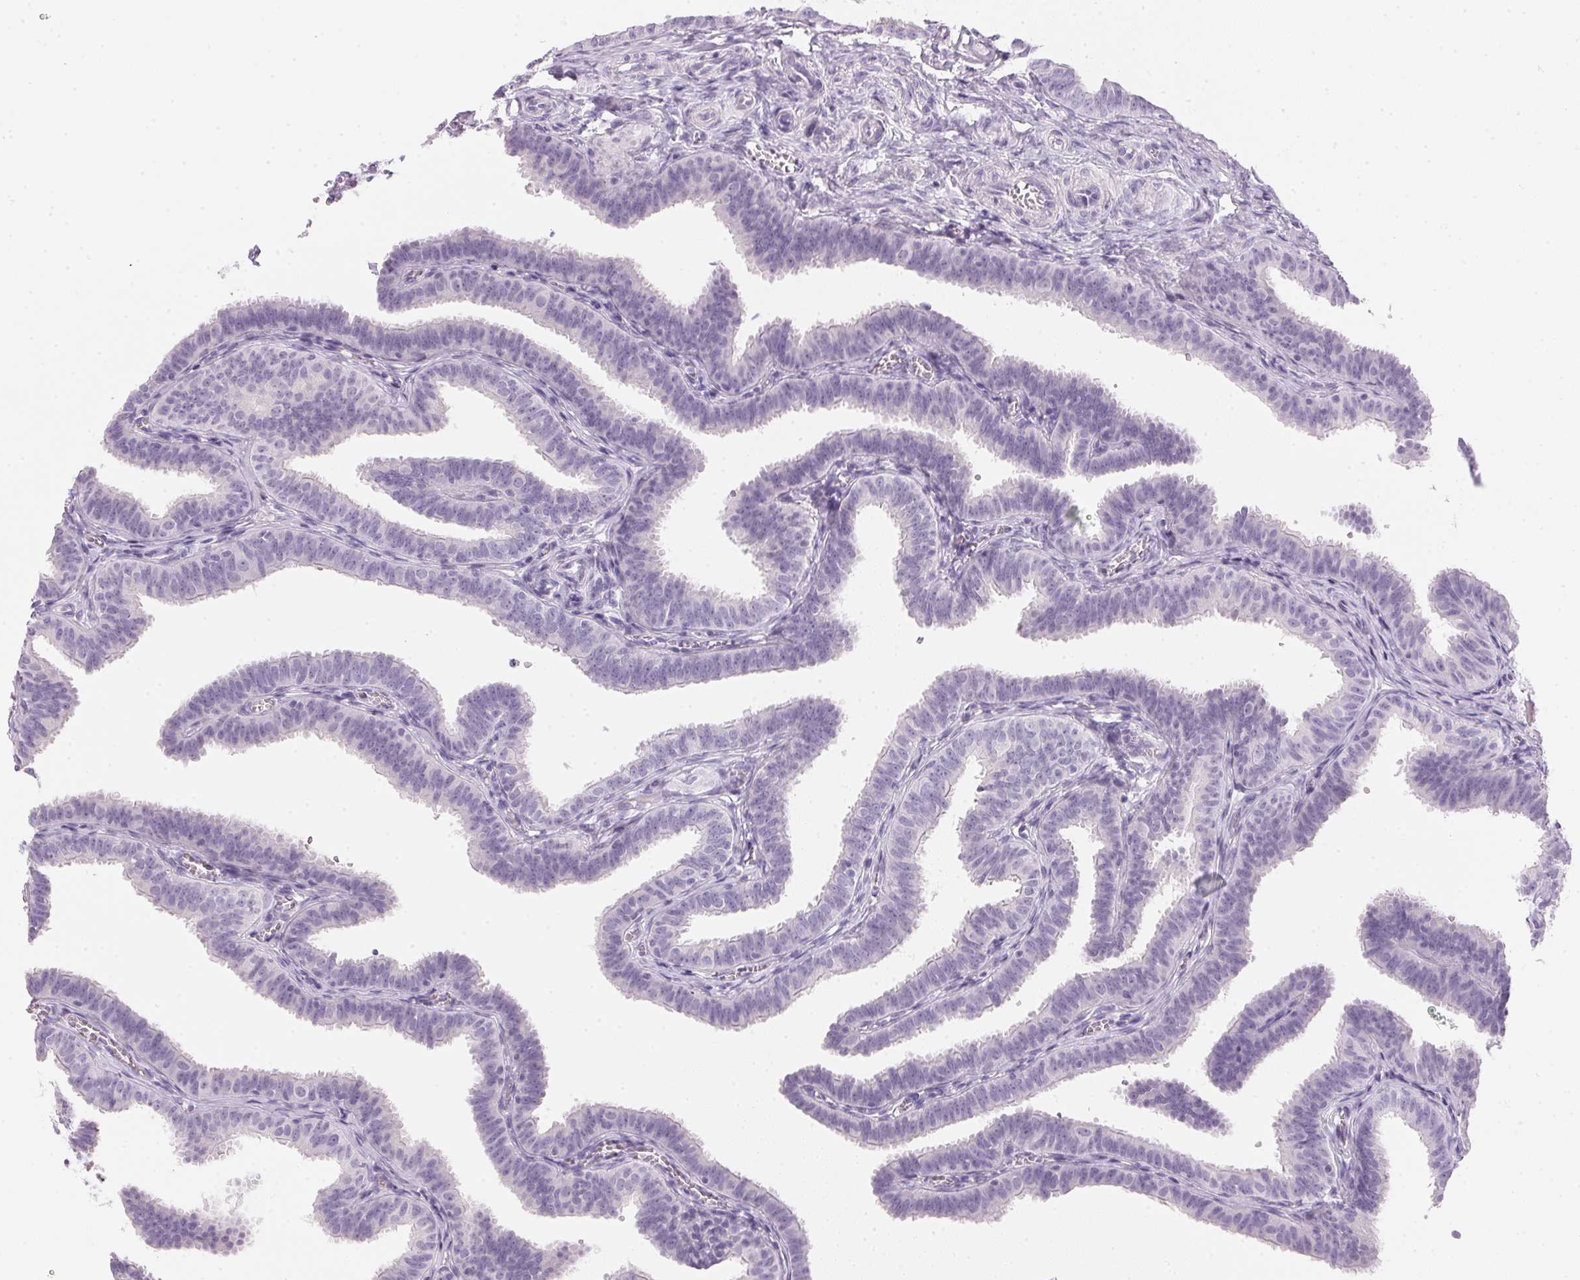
{"staining": {"intensity": "negative", "quantity": "none", "location": "none"}, "tissue": "fallopian tube", "cell_type": "Glandular cells", "image_type": "normal", "snomed": [{"axis": "morphology", "description": "Normal tissue, NOS"}, {"axis": "topography", "description": "Fallopian tube"}], "caption": "Immunohistochemical staining of unremarkable fallopian tube exhibits no significant expression in glandular cells.", "gene": "IGFBP1", "patient": {"sex": "female", "age": 25}}